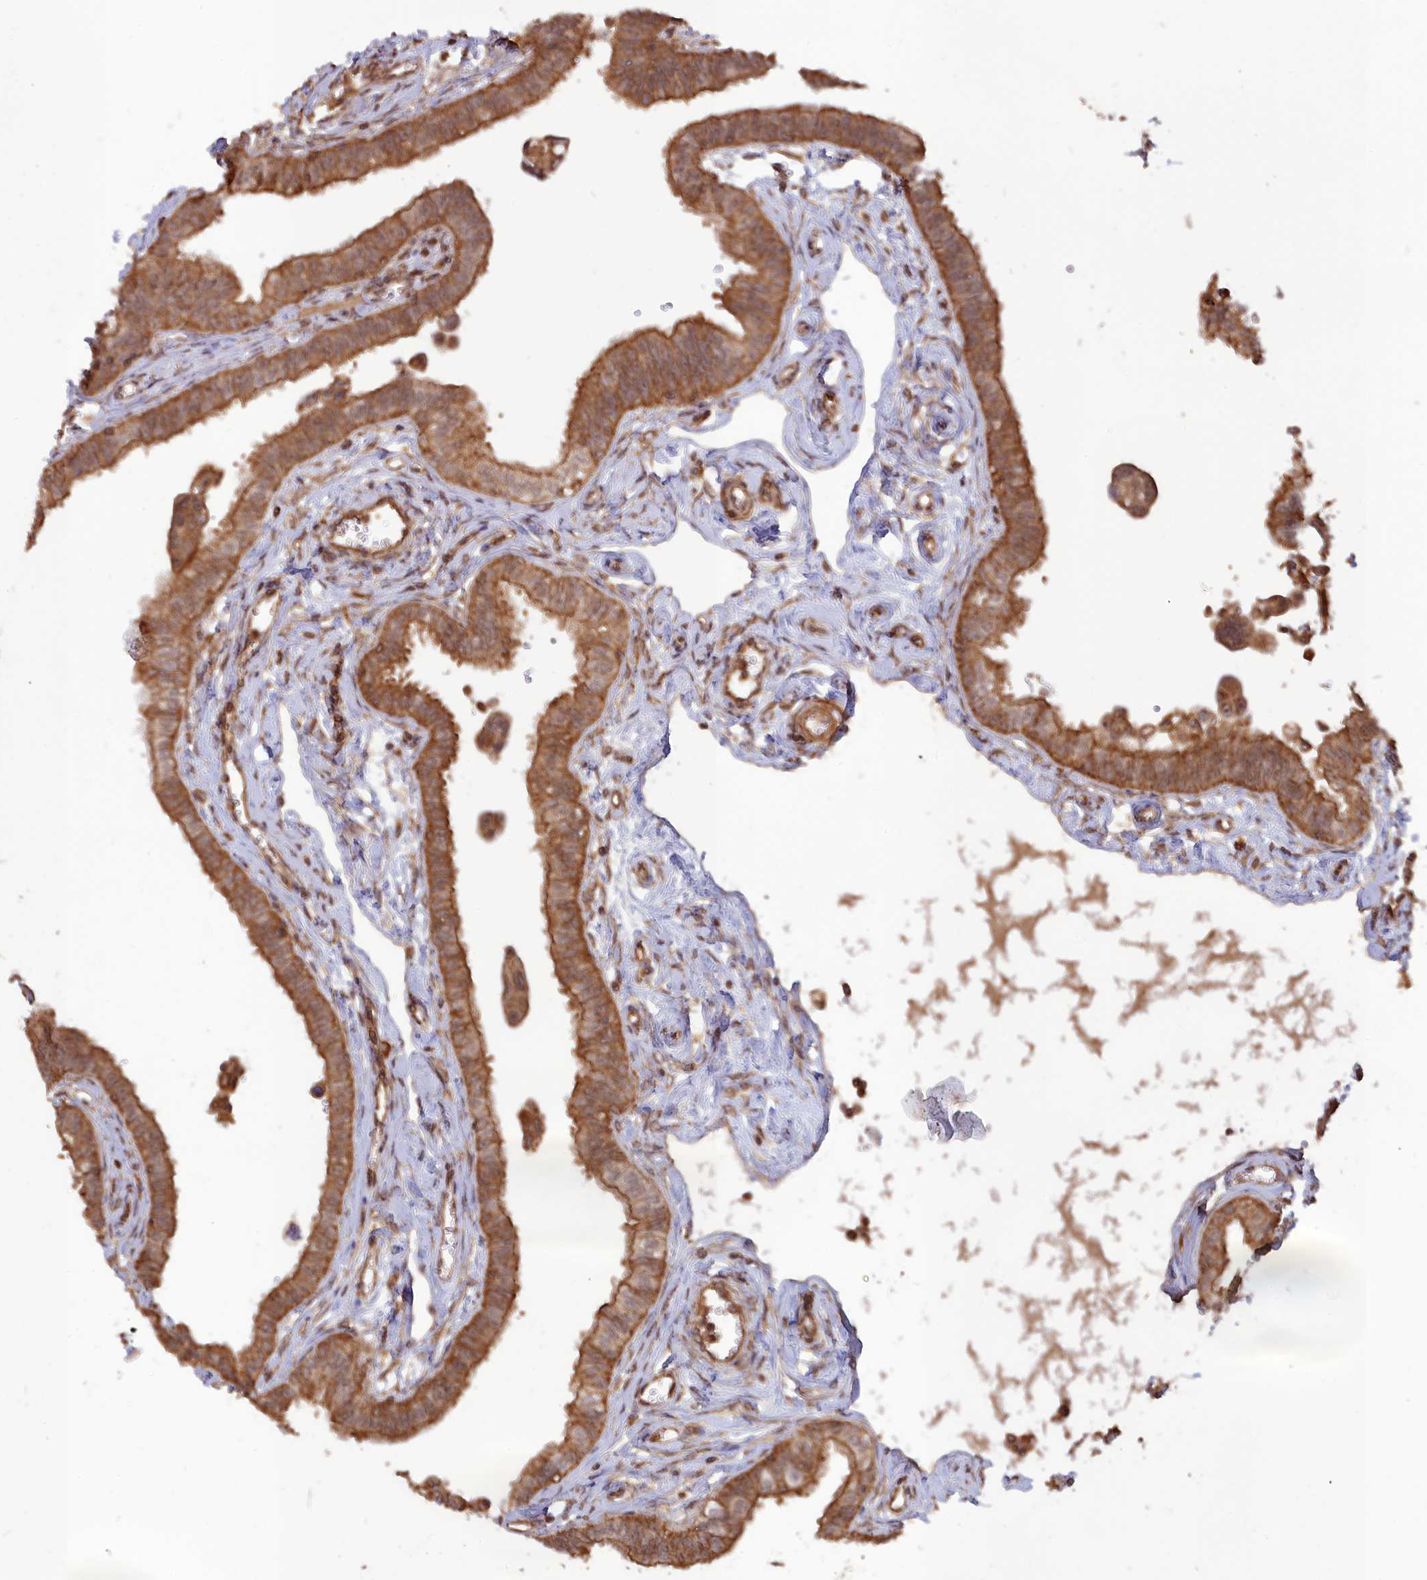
{"staining": {"intensity": "moderate", "quantity": ">75%", "location": "cytoplasmic/membranous"}, "tissue": "fallopian tube", "cell_type": "Glandular cells", "image_type": "normal", "snomed": [{"axis": "morphology", "description": "Normal tissue, NOS"}, {"axis": "morphology", "description": "Carcinoma, NOS"}, {"axis": "topography", "description": "Fallopian tube"}, {"axis": "topography", "description": "Ovary"}], "caption": "A brown stain shows moderate cytoplasmic/membranous positivity of a protein in glandular cells of normal human fallopian tube. (DAB = brown stain, brightfield microscopy at high magnification).", "gene": "CCDC174", "patient": {"sex": "female", "age": 59}}